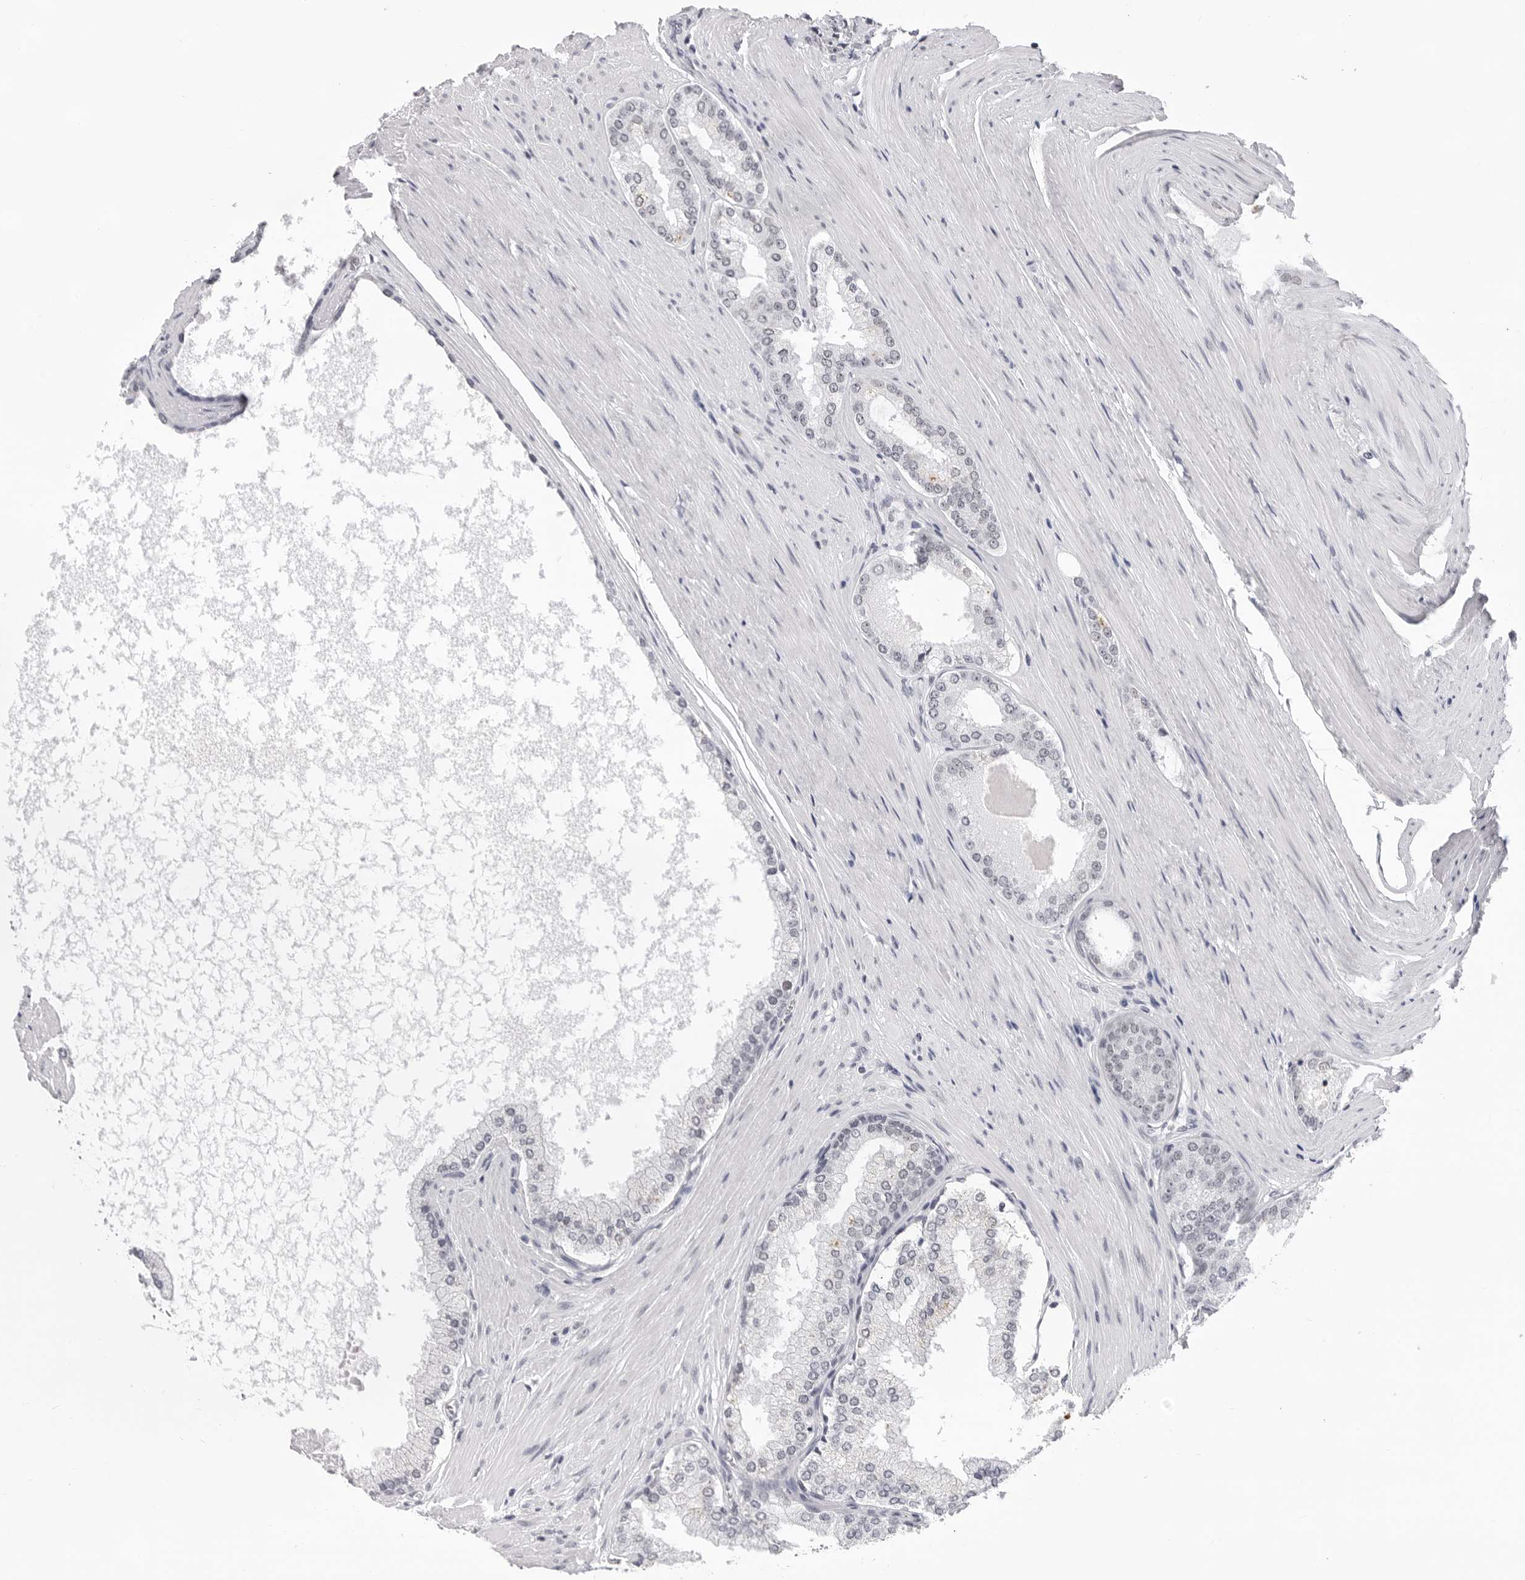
{"staining": {"intensity": "negative", "quantity": "none", "location": "none"}, "tissue": "prostate cancer", "cell_type": "Tumor cells", "image_type": "cancer", "snomed": [{"axis": "morphology", "description": "Adenocarcinoma, High grade"}, {"axis": "topography", "description": "Prostate"}], "caption": "Immunohistochemistry (IHC) image of high-grade adenocarcinoma (prostate) stained for a protein (brown), which exhibits no expression in tumor cells.", "gene": "SF3B4", "patient": {"sex": "male", "age": 60}}